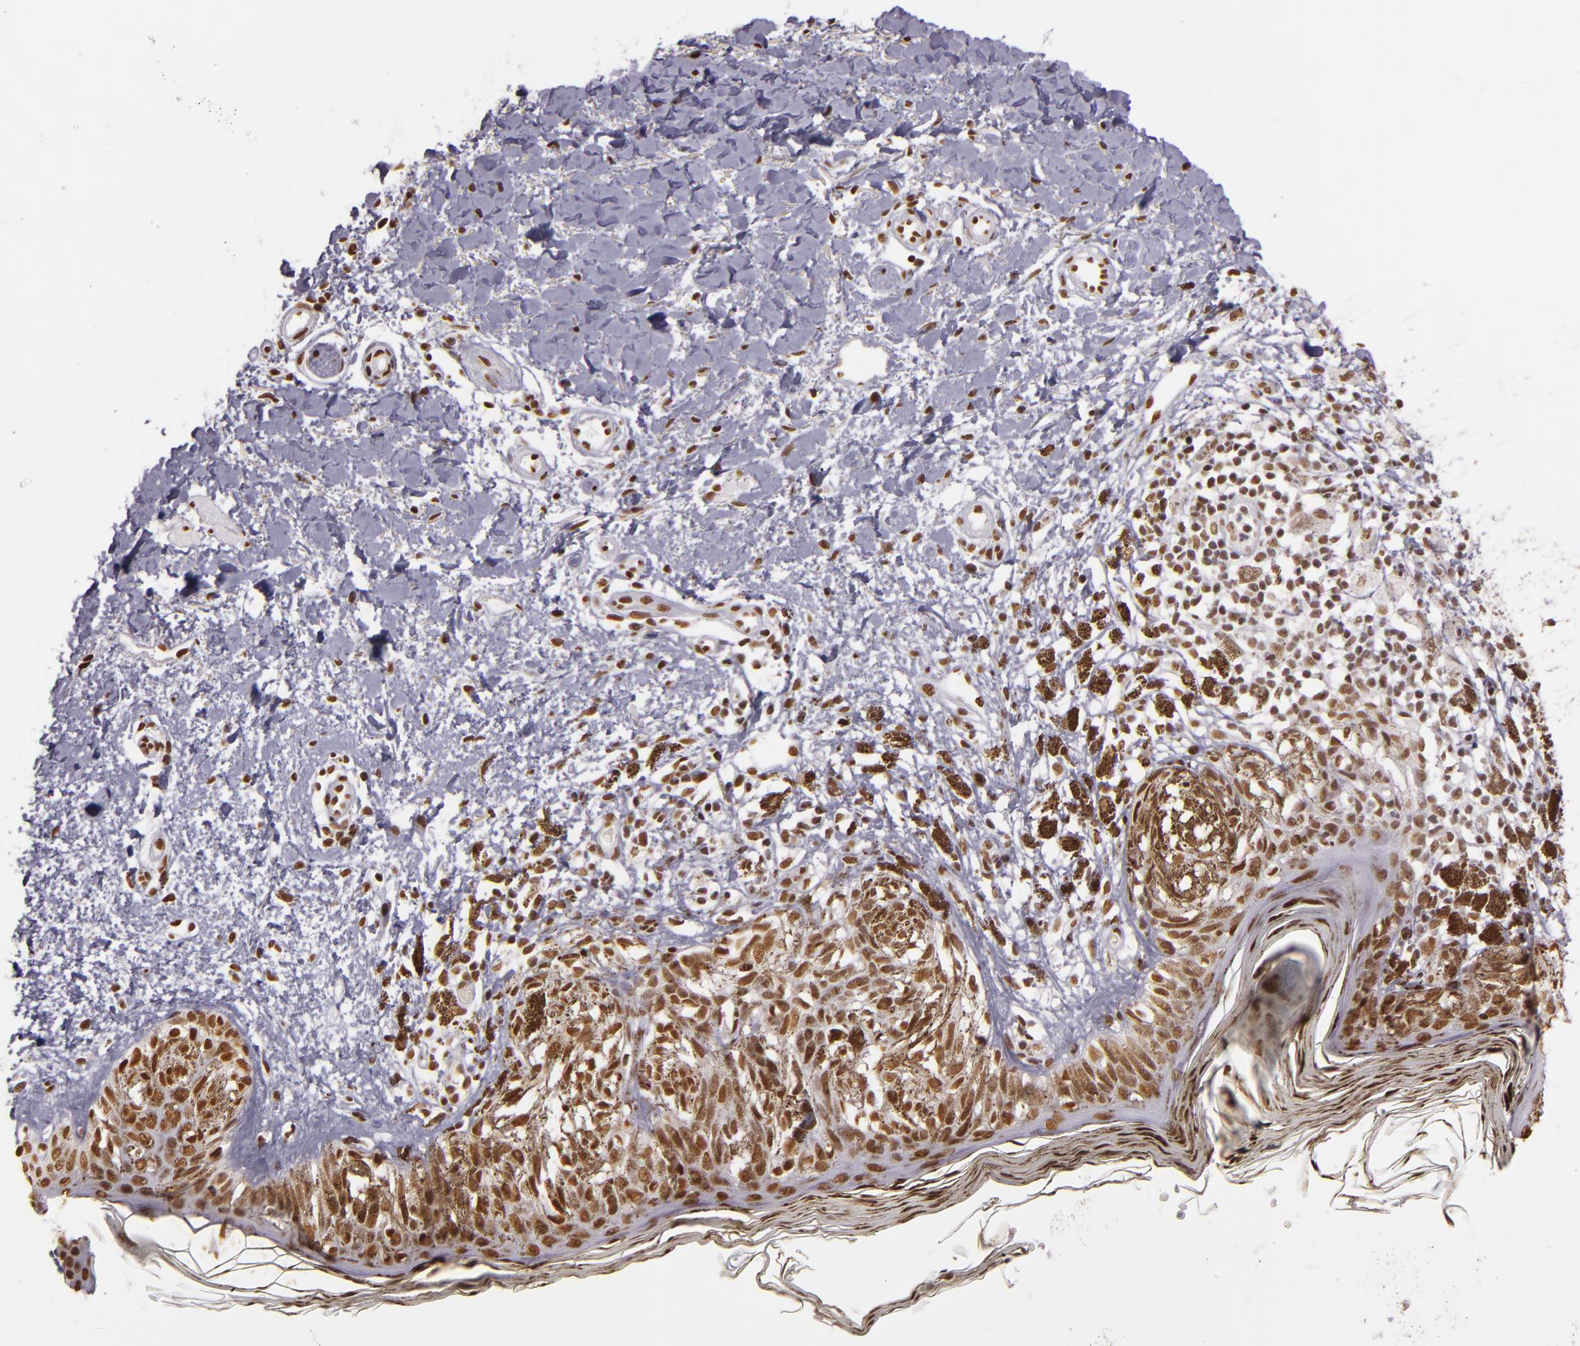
{"staining": {"intensity": "weak", "quantity": ">75%", "location": "nuclear"}, "tissue": "melanoma", "cell_type": "Tumor cells", "image_type": "cancer", "snomed": [{"axis": "morphology", "description": "Malignant melanoma, NOS"}, {"axis": "topography", "description": "Skin"}], "caption": "Brown immunohistochemical staining in human melanoma demonstrates weak nuclear expression in about >75% of tumor cells. (brown staining indicates protein expression, while blue staining denotes nuclei).", "gene": "PAPOLA", "patient": {"sex": "male", "age": 88}}